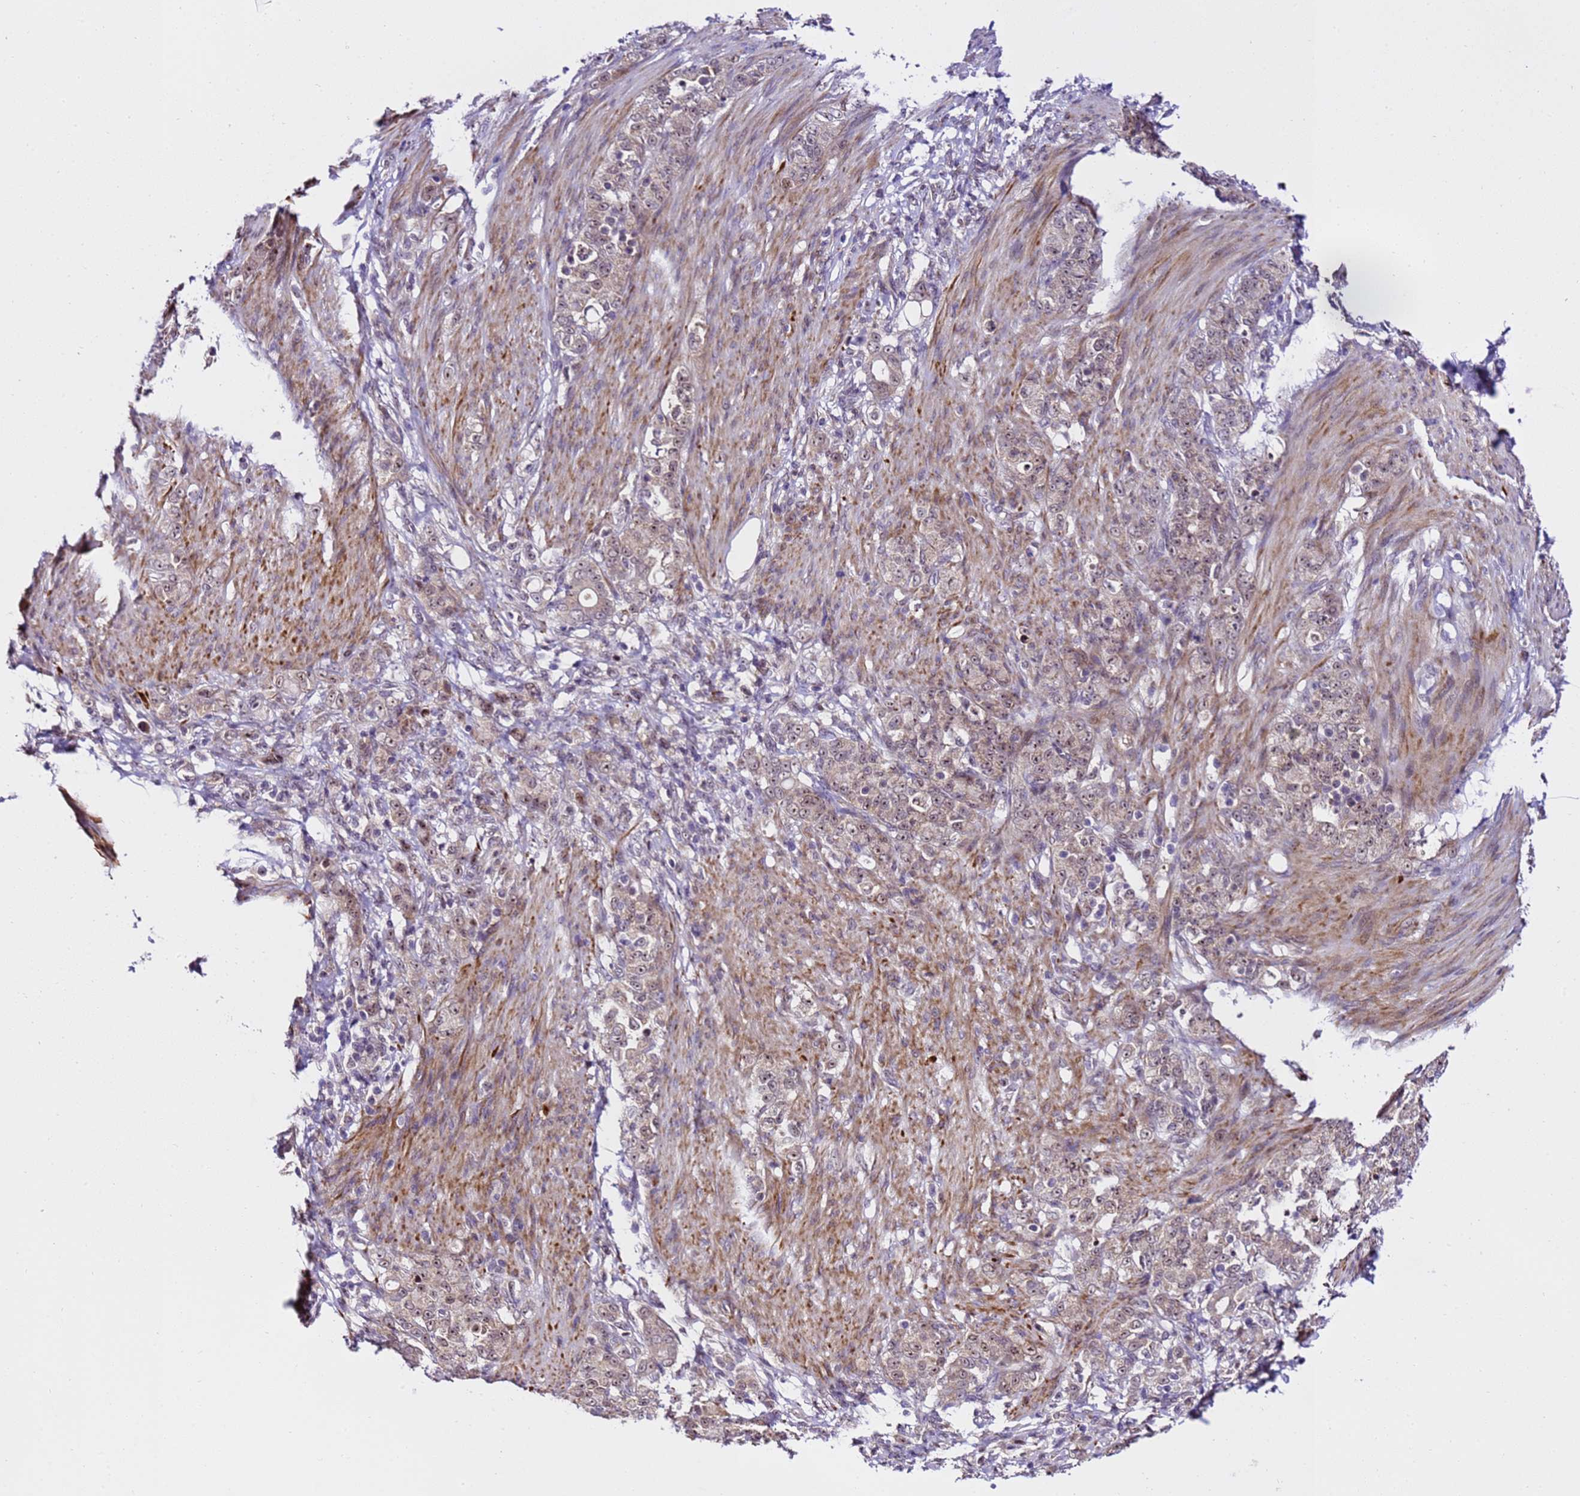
{"staining": {"intensity": "weak", "quantity": ">75%", "location": "nuclear"}, "tissue": "stomach cancer", "cell_type": "Tumor cells", "image_type": "cancer", "snomed": [{"axis": "morphology", "description": "Adenocarcinoma, NOS"}, {"axis": "topography", "description": "Stomach"}], "caption": "IHC of human stomach adenocarcinoma shows low levels of weak nuclear positivity in about >75% of tumor cells. Using DAB (3,3'-diaminobenzidine) (brown) and hematoxylin (blue) stains, captured at high magnification using brightfield microscopy.", "gene": "SLX4IP", "patient": {"sex": "female", "age": 79}}